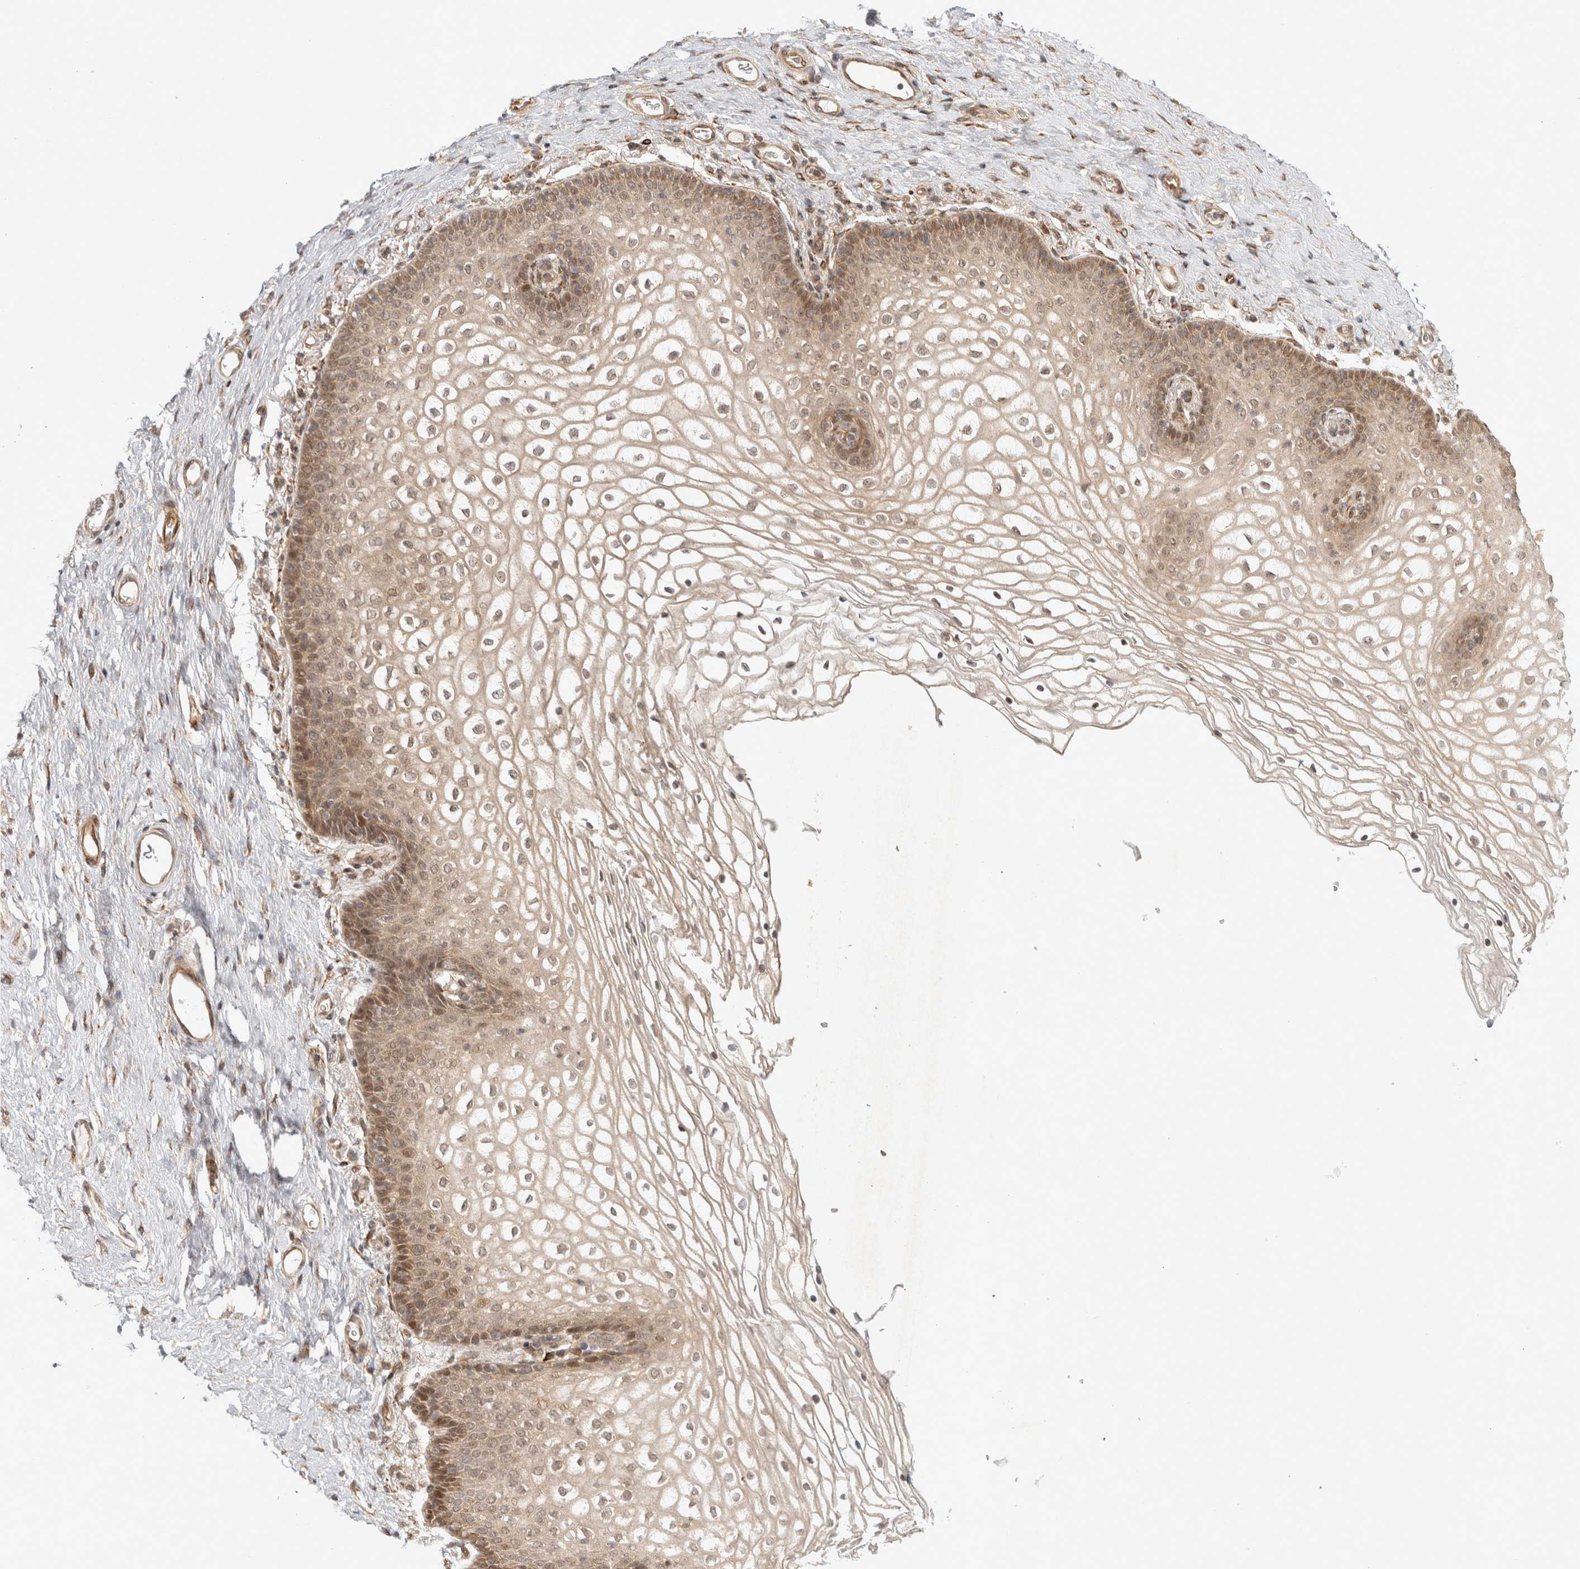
{"staining": {"intensity": "moderate", "quantity": ">75%", "location": "cytoplasmic/membranous,nuclear"}, "tissue": "vagina", "cell_type": "Squamous epithelial cells", "image_type": "normal", "snomed": [{"axis": "morphology", "description": "Normal tissue, NOS"}, {"axis": "topography", "description": "Vagina"}], "caption": "DAB immunohistochemical staining of unremarkable vagina shows moderate cytoplasmic/membranous,nuclear protein positivity in about >75% of squamous epithelial cells.", "gene": "ZNF318", "patient": {"sex": "female", "age": 60}}